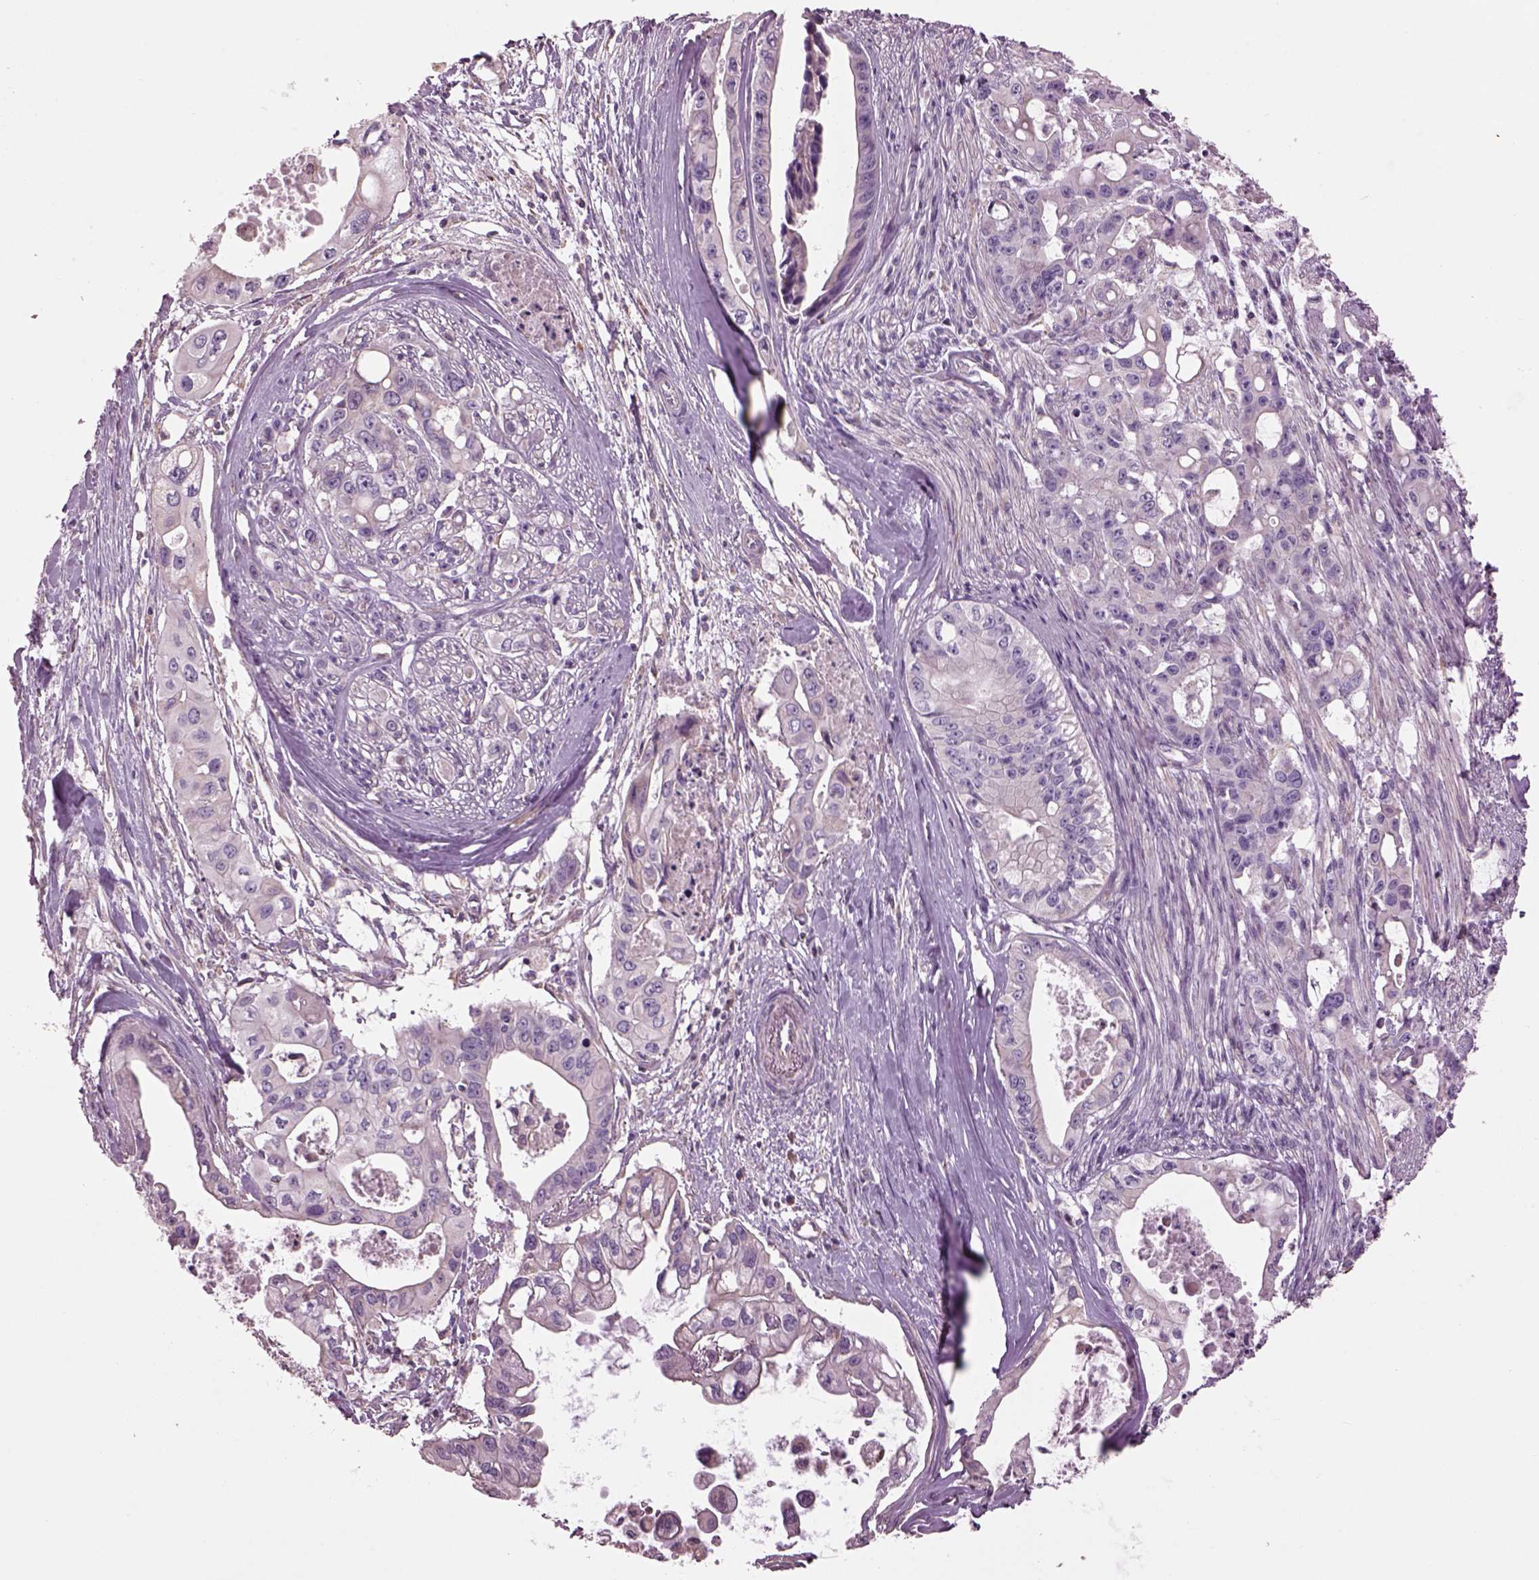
{"staining": {"intensity": "negative", "quantity": "none", "location": "none"}, "tissue": "pancreatic cancer", "cell_type": "Tumor cells", "image_type": "cancer", "snomed": [{"axis": "morphology", "description": "Adenocarcinoma, NOS"}, {"axis": "topography", "description": "Pancreas"}], "caption": "This is an immunohistochemistry (IHC) image of pancreatic cancer. There is no expression in tumor cells.", "gene": "SPATA7", "patient": {"sex": "male", "age": 60}}